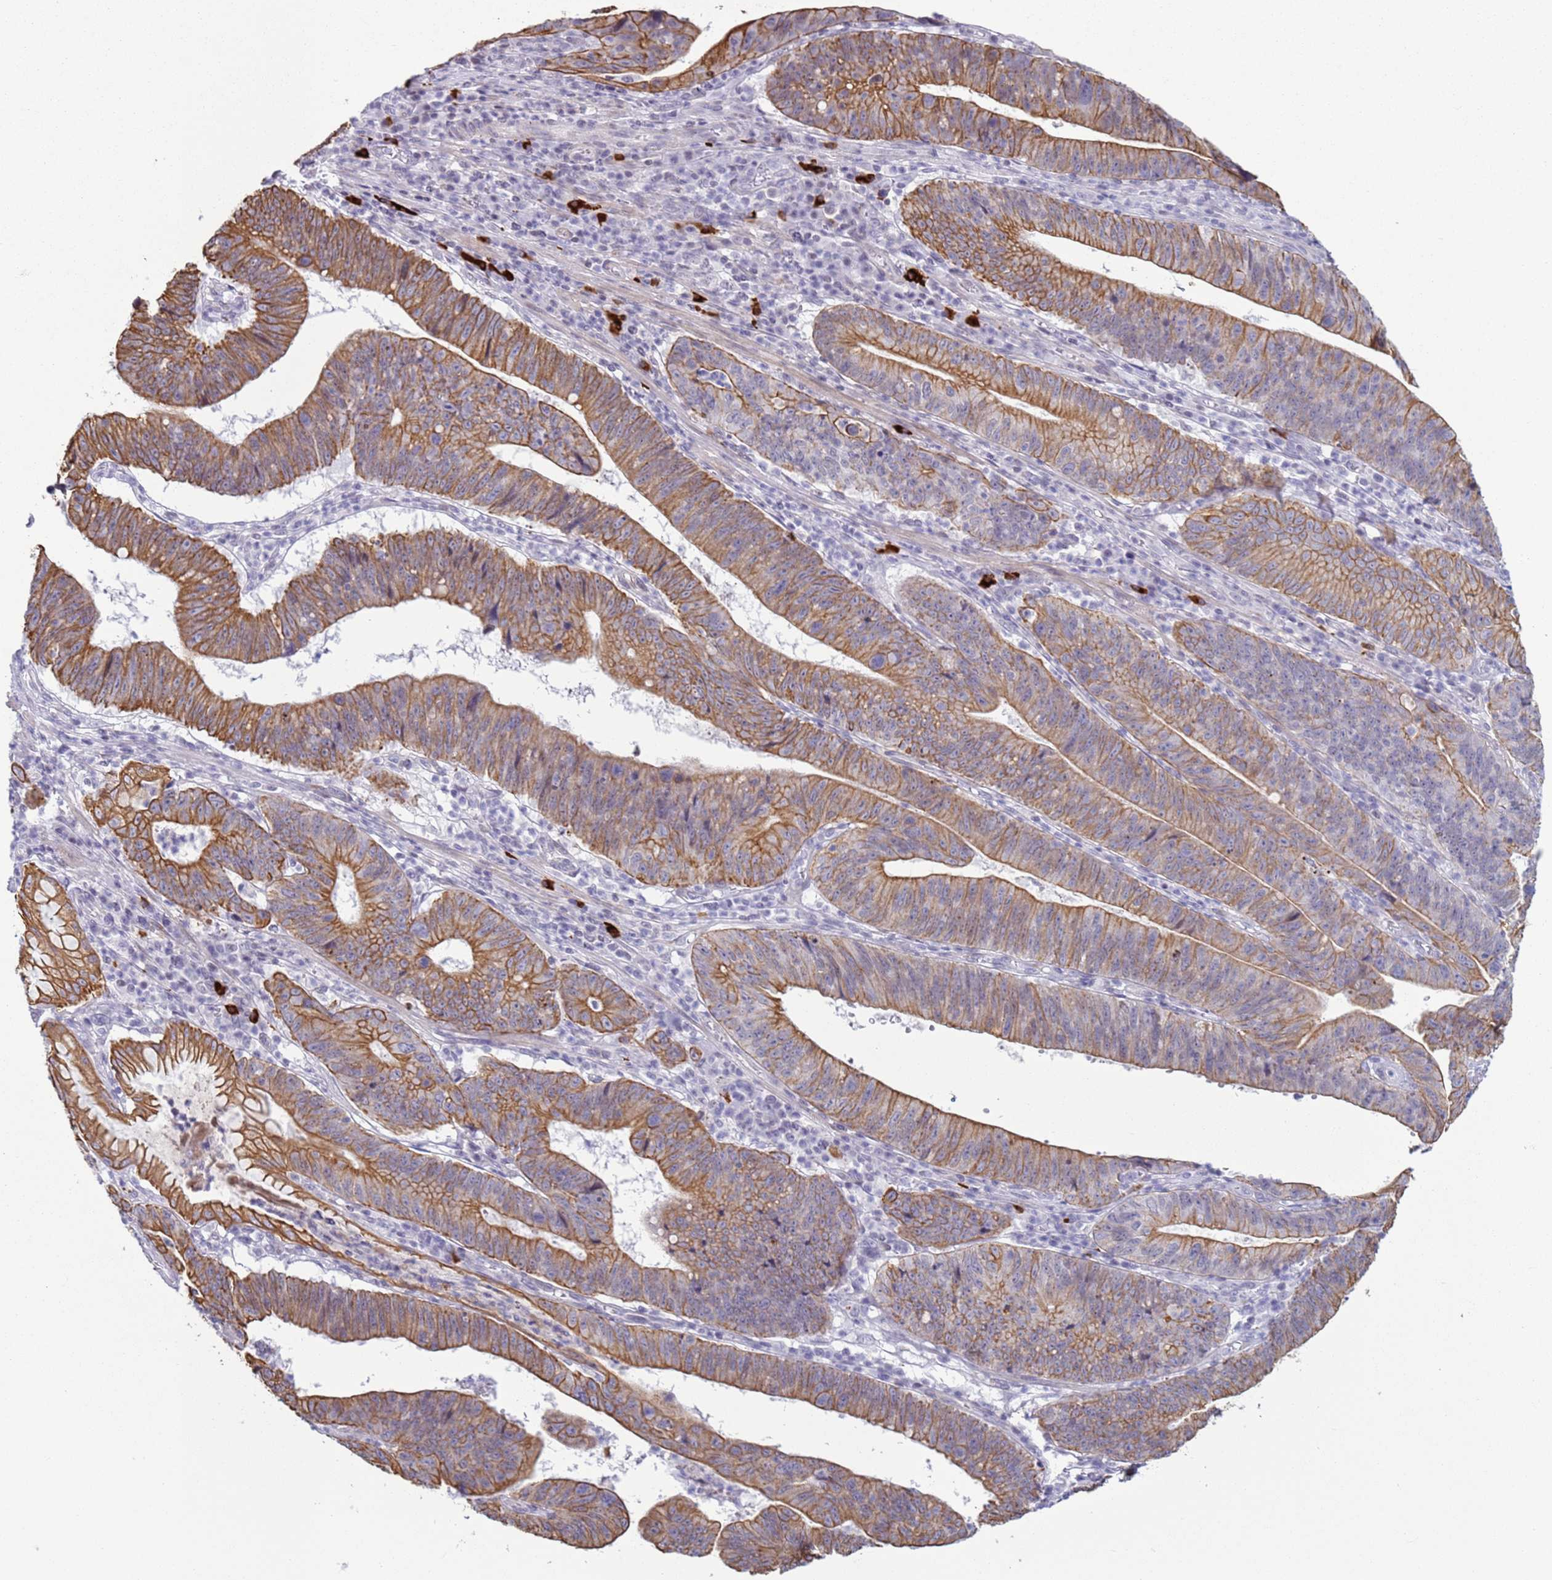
{"staining": {"intensity": "moderate", "quantity": ">75%", "location": "cytoplasmic/membranous"}, "tissue": "stomach cancer", "cell_type": "Tumor cells", "image_type": "cancer", "snomed": [{"axis": "morphology", "description": "Adenocarcinoma, NOS"}, {"axis": "topography", "description": "Stomach"}], "caption": "DAB immunohistochemical staining of human adenocarcinoma (stomach) demonstrates moderate cytoplasmic/membranous protein positivity in about >75% of tumor cells. Immunohistochemistry (ihc) stains the protein in brown and the nuclei are stained blue.", "gene": "NPAP1", "patient": {"sex": "male", "age": 59}}